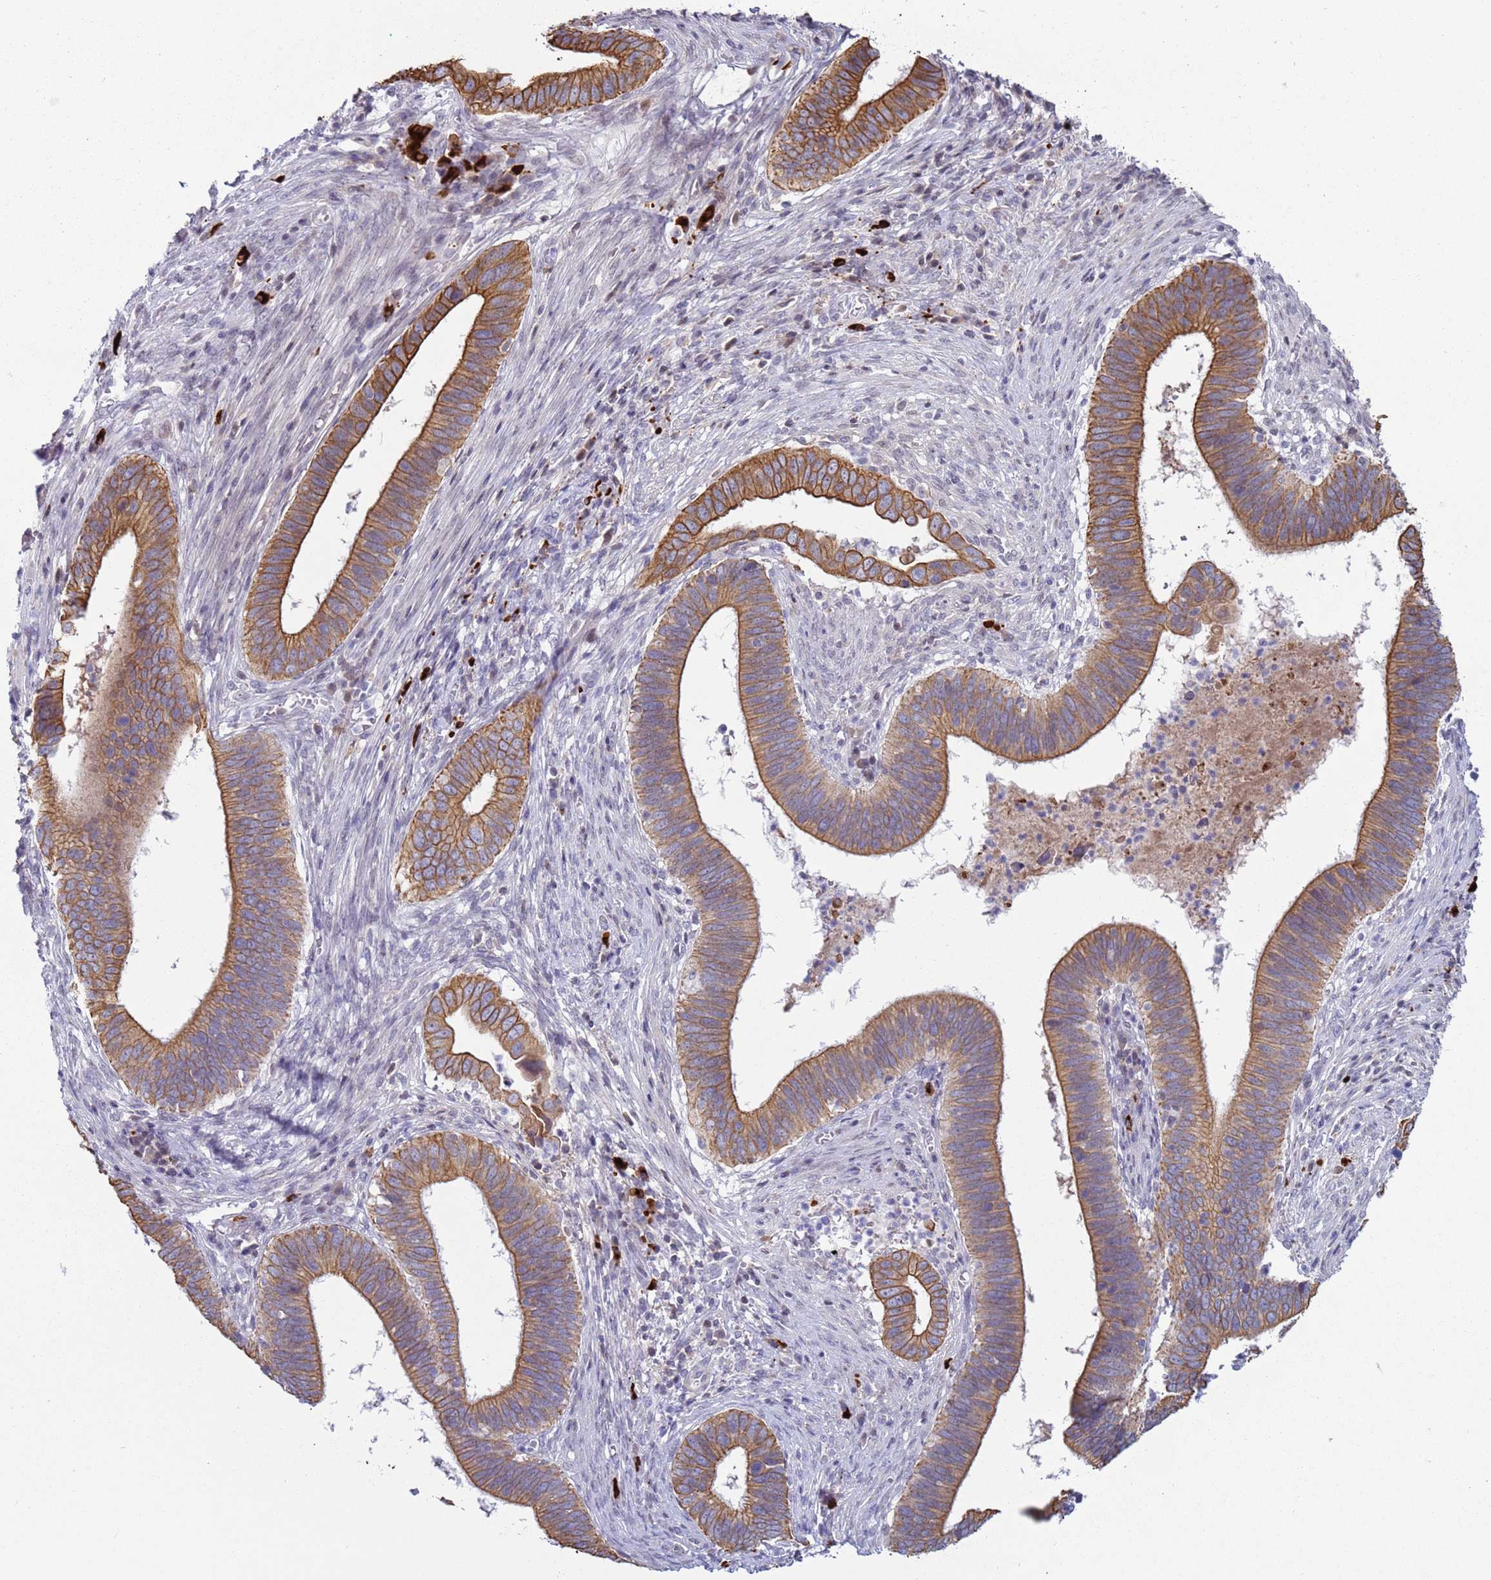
{"staining": {"intensity": "moderate", "quantity": ">75%", "location": "cytoplasmic/membranous"}, "tissue": "cervical cancer", "cell_type": "Tumor cells", "image_type": "cancer", "snomed": [{"axis": "morphology", "description": "Adenocarcinoma, NOS"}, {"axis": "topography", "description": "Cervix"}], "caption": "A brown stain highlights moderate cytoplasmic/membranous expression of a protein in human adenocarcinoma (cervical) tumor cells.", "gene": "NPAP1", "patient": {"sex": "female", "age": 42}}